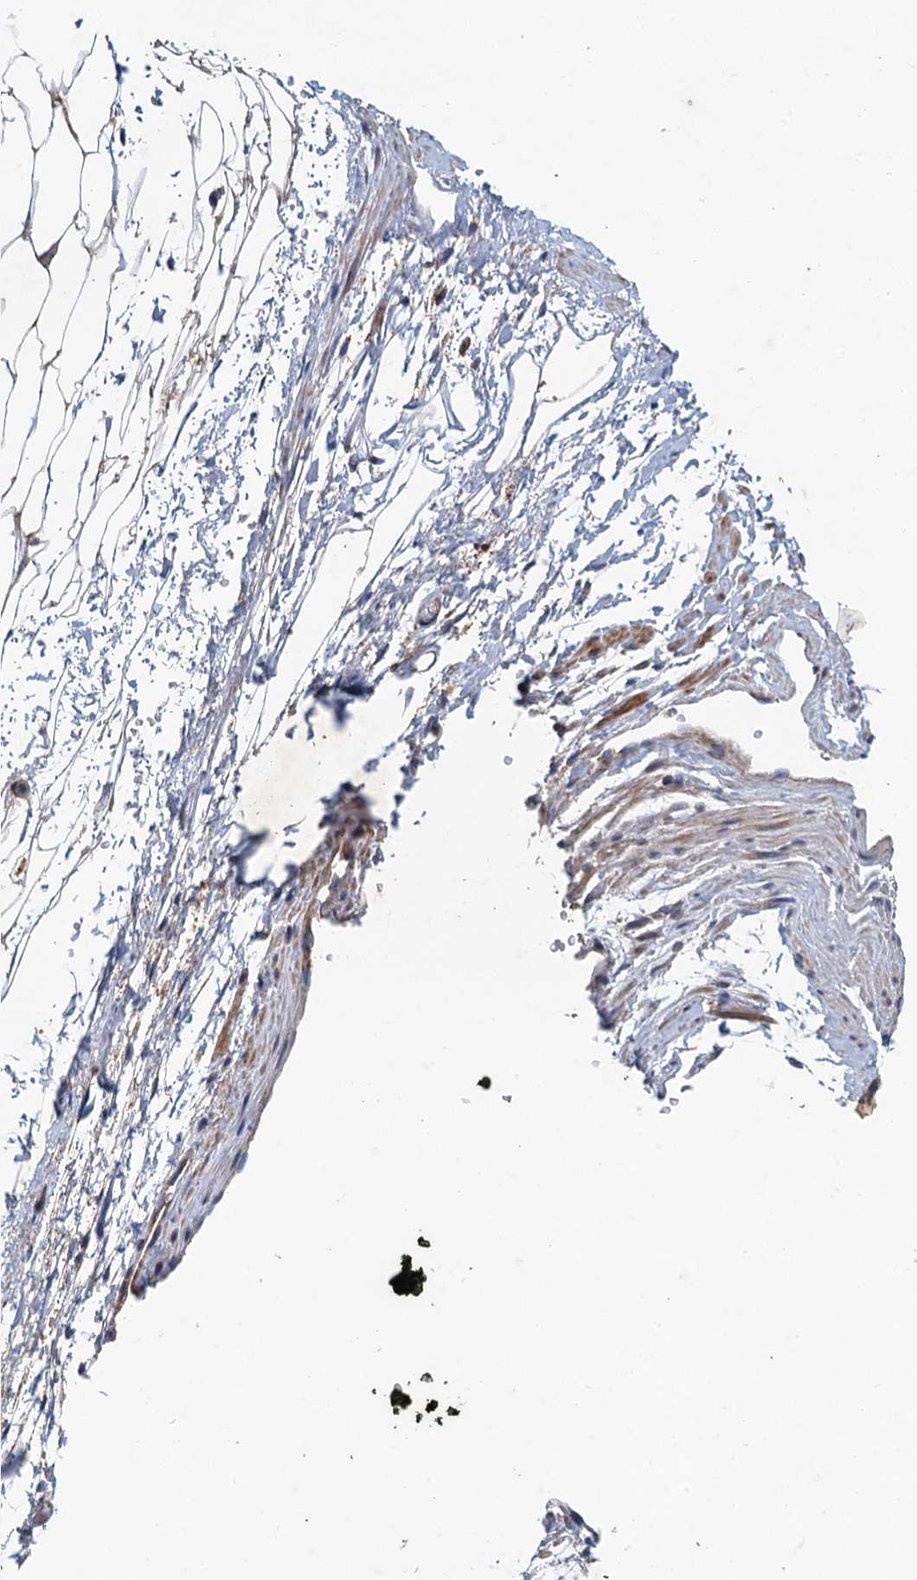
{"staining": {"intensity": "weak", "quantity": "<25%", "location": "cytoplasmic/membranous"}, "tissue": "adipose tissue", "cell_type": "Adipocytes", "image_type": "normal", "snomed": [{"axis": "morphology", "description": "Normal tissue, NOS"}, {"axis": "morphology", "description": "Adenocarcinoma, Low grade"}, {"axis": "topography", "description": "Prostate"}, {"axis": "topography", "description": "Peripheral nerve tissue"}], "caption": "An image of adipose tissue stained for a protein displays no brown staining in adipocytes. (Brightfield microscopy of DAB (3,3'-diaminobenzidine) immunohistochemistry at high magnification).", "gene": "BCS1L", "patient": {"sex": "male", "age": 63}}